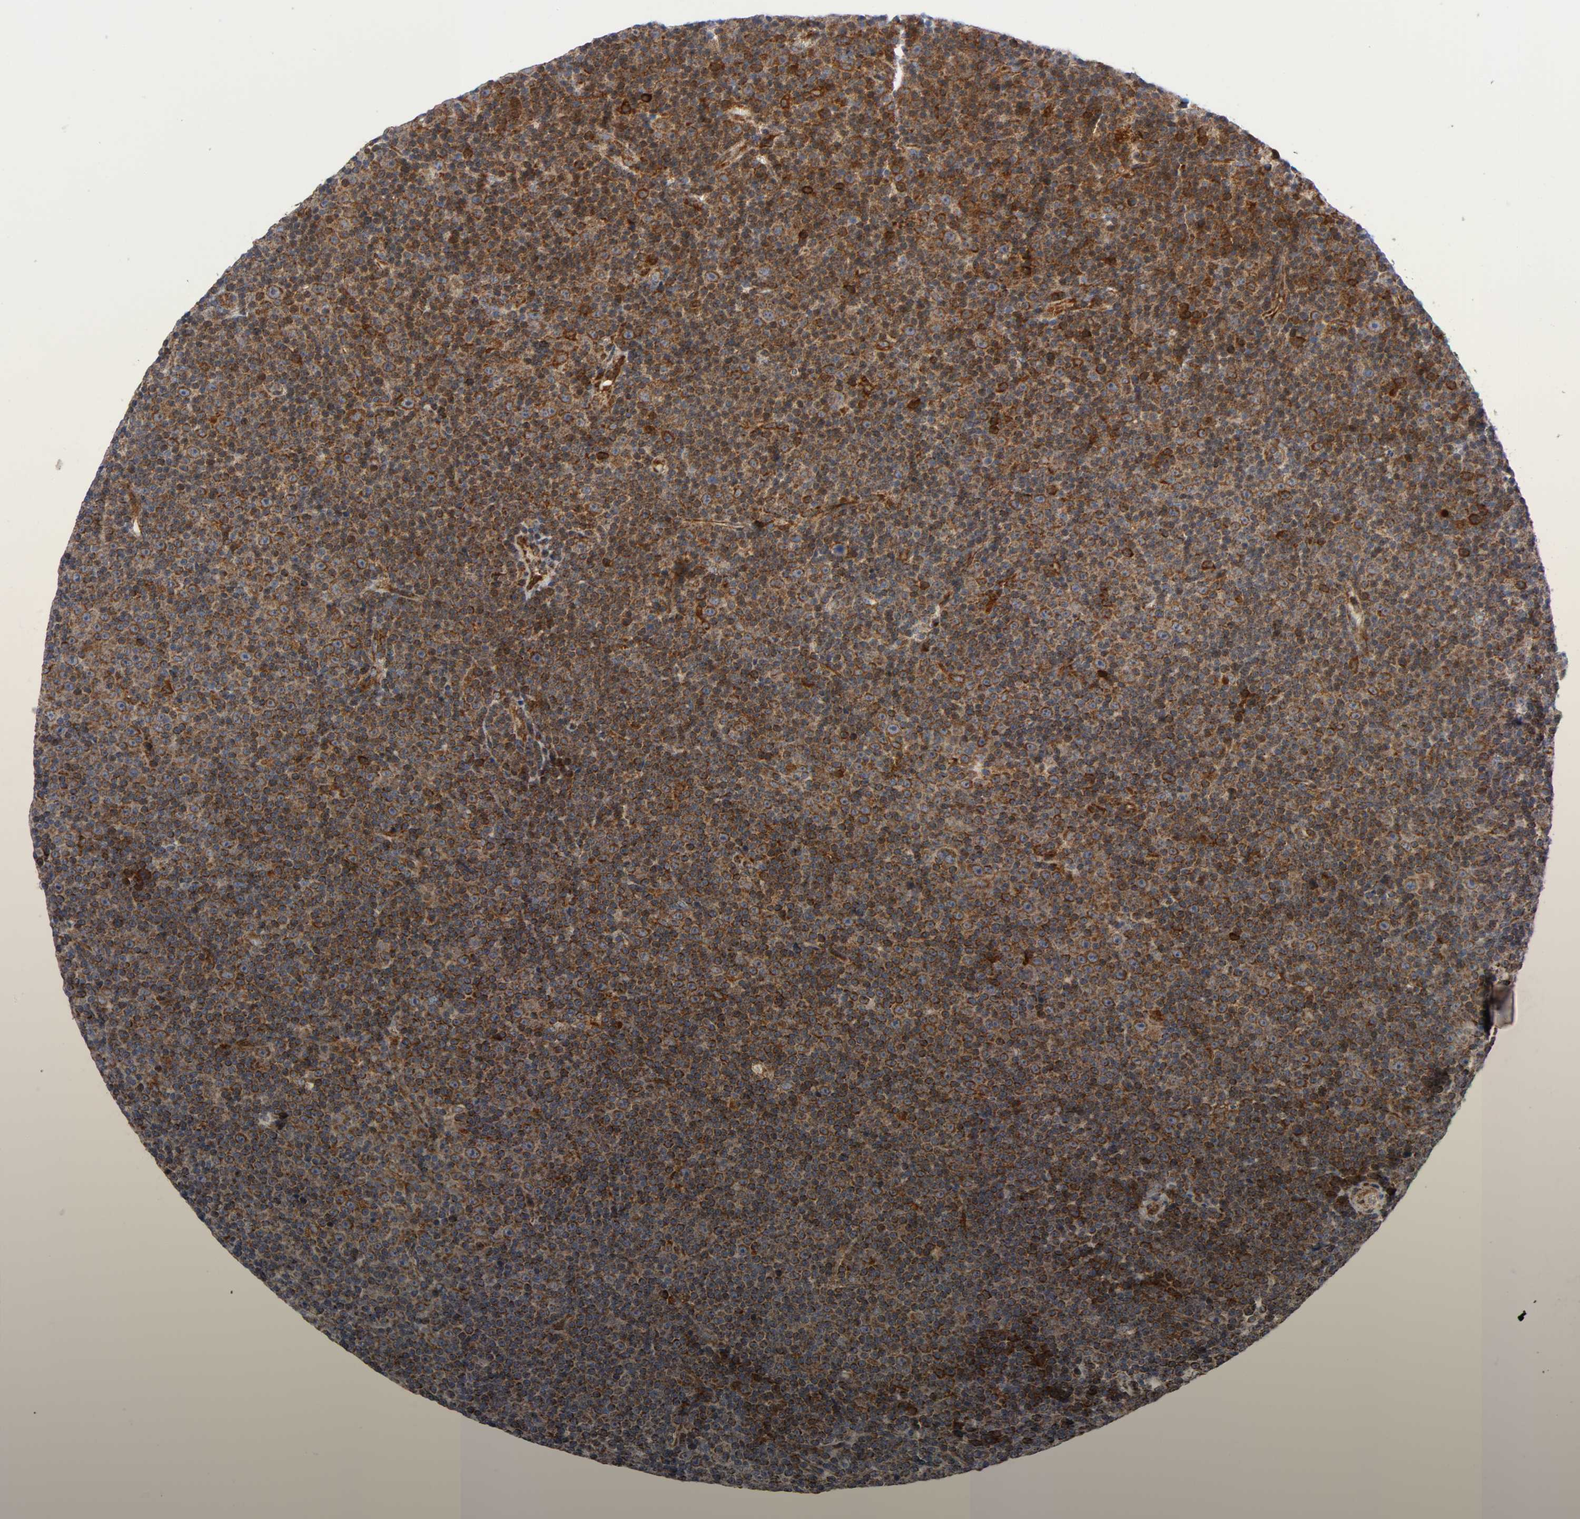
{"staining": {"intensity": "moderate", "quantity": ">75%", "location": "cytoplasmic/membranous"}, "tissue": "lymphoma", "cell_type": "Tumor cells", "image_type": "cancer", "snomed": [{"axis": "morphology", "description": "Malignant lymphoma, non-Hodgkin's type, Low grade"}, {"axis": "topography", "description": "Lymph node"}], "caption": "This photomicrograph displays low-grade malignant lymphoma, non-Hodgkin's type stained with immunohistochemistry (IHC) to label a protein in brown. The cytoplasmic/membranous of tumor cells show moderate positivity for the protein. Nuclei are counter-stained blue.", "gene": "MAP3K1", "patient": {"sex": "female", "age": 67}}